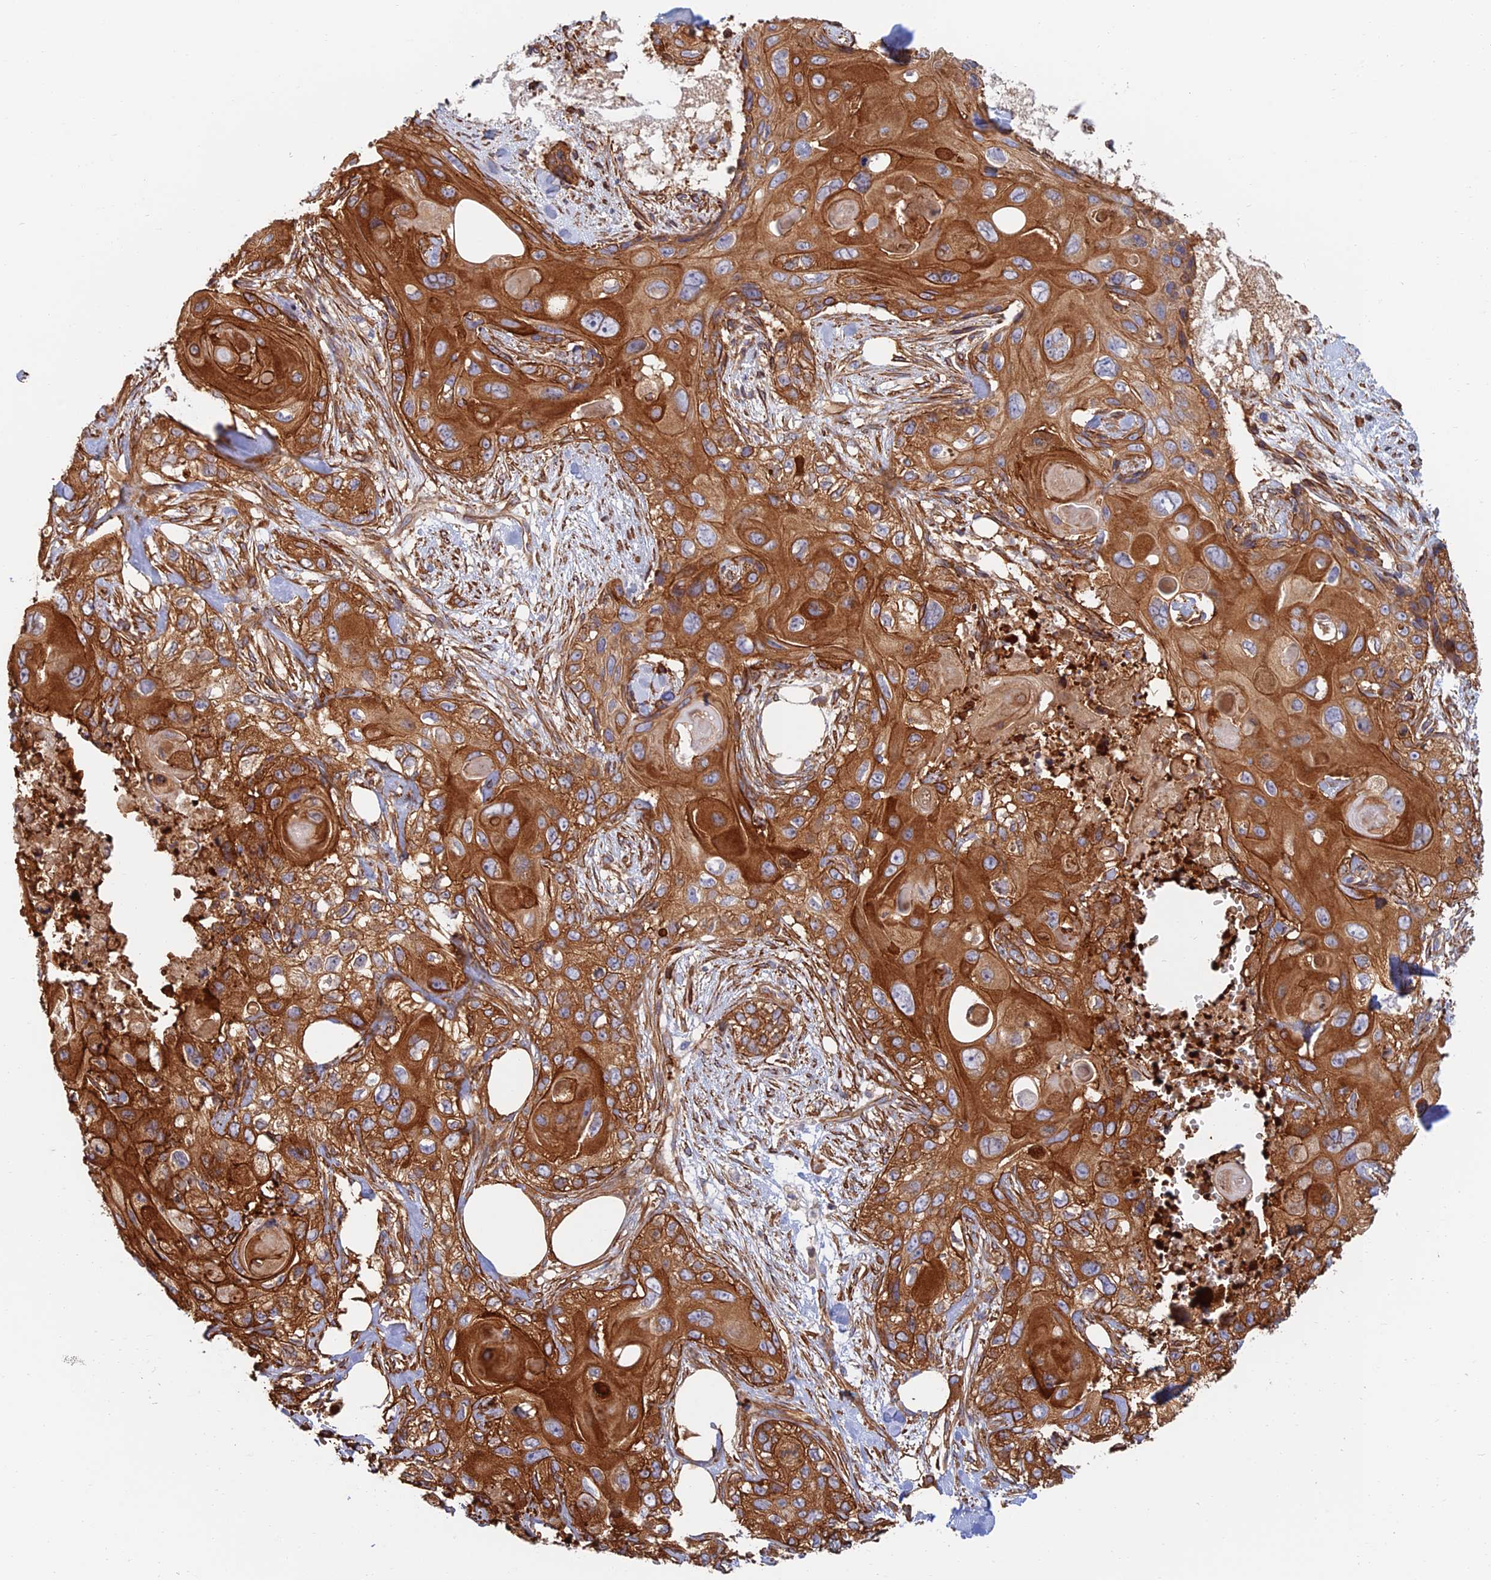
{"staining": {"intensity": "strong", "quantity": ">75%", "location": "cytoplasmic/membranous"}, "tissue": "skin cancer", "cell_type": "Tumor cells", "image_type": "cancer", "snomed": [{"axis": "morphology", "description": "Normal tissue, NOS"}, {"axis": "morphology", "description": "Squamous cell carcinoma, NOS"}, {"axis": "topography", "description": "Skin"}], "caption": "Approximately >75% of tumor cells in human squamous cell carcinoma (skin) show strong cytoplasmic/membranous protein staining as visualized by brown immunohistochemical staining.", "gene": "PAK4", "patient": {"sex": "male", "age": 72}}